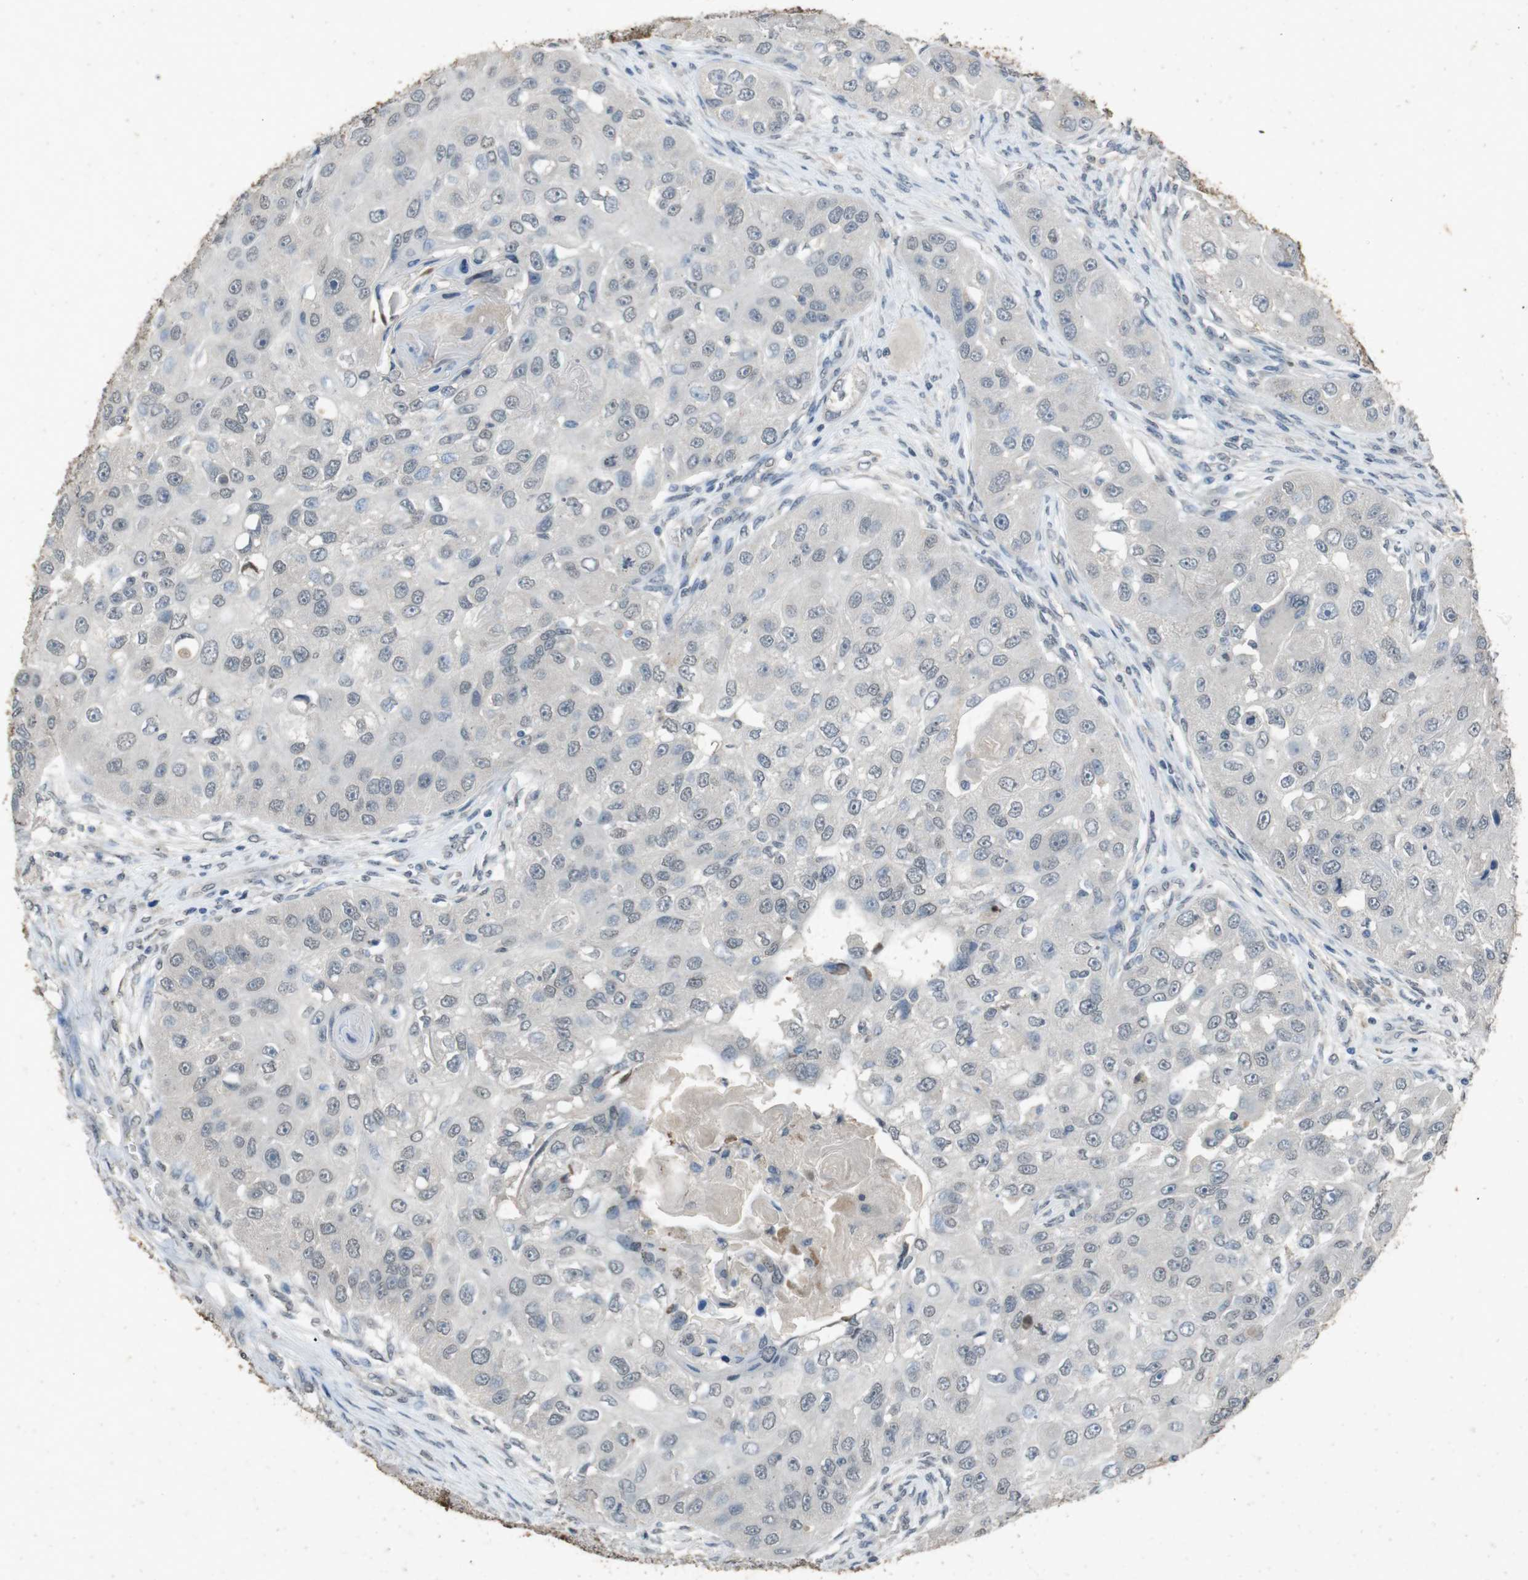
{"staining": {"intensity": "negative", "quantity": "none", "location": "none"}, "tissue": "head and neck cancer", "cell_type": "Tumor cells", "image_type": "cancer", "snomed": [{"axis": "morphology", "description": "Normal tissue, NOS"}, {"axis": "morphology", "description": "Squamous cell carcinoma, NOS"}, {"axis": "topography", "description": "Skeletal muscle"}, {"axis": "topography", "description": "Head-Neck"}], "caption": "Head and neck squamous cell carcinoma was stained to show a protein in brown. There is no significant positivity in tumor cells.", "gene": "STBD1", "patient": {"sex": "male", "age": 51}}